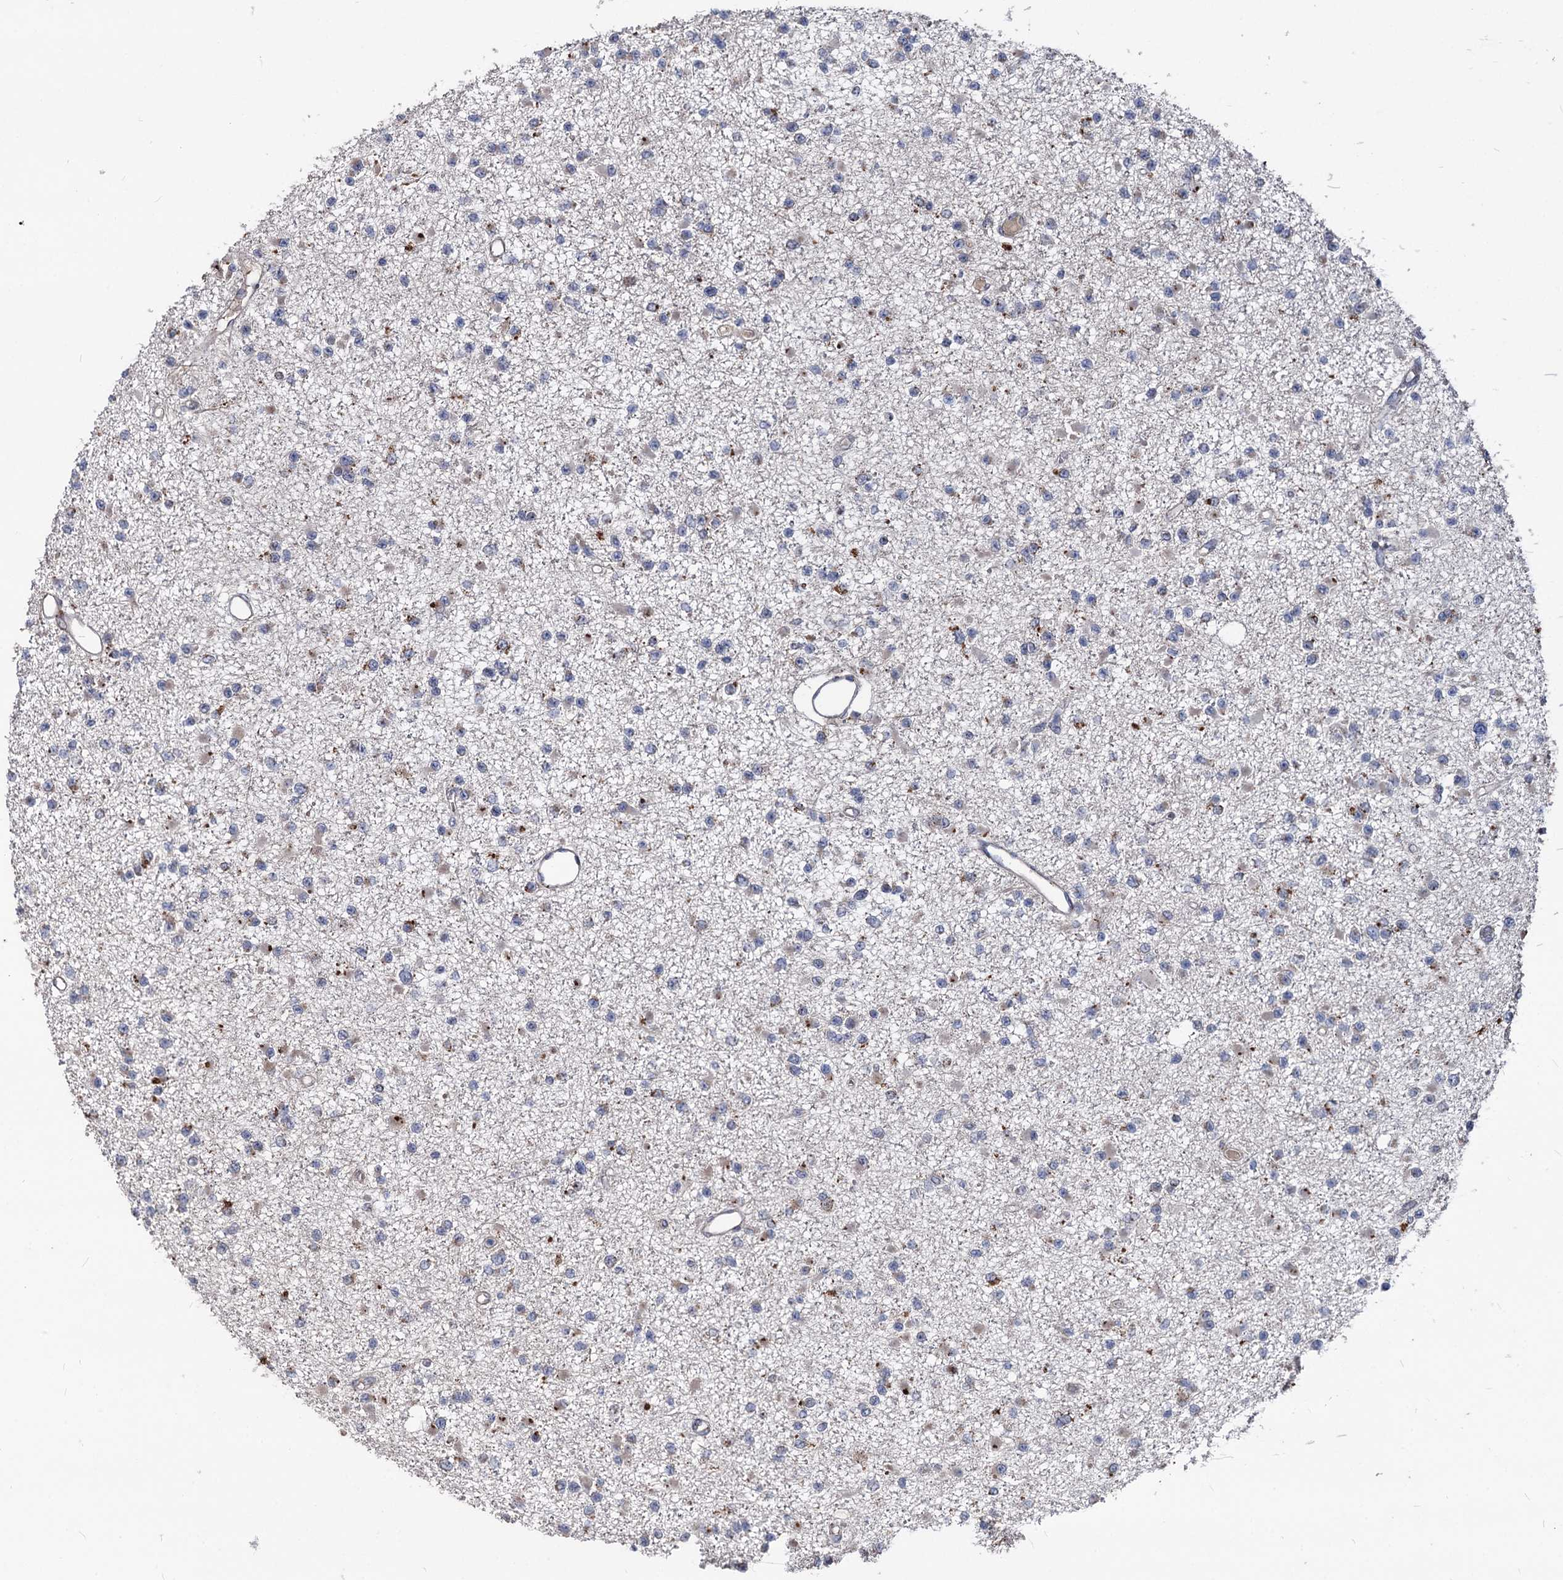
{"staining": {"intensity": "negative", "quantity": "none", "location": "none"}, "tissue": "glioma", "cell_type": "Tumor cells", "image_type": "cancer", "snomed": [{"axis": "morphology", "description": "Glioma, malignant, Low grade"}, {"axis": "topography", "description": "Brain"}], "caption": "This is a histopathology image of immunohistochemistry (IHC) staining of malignant glioma (low-grade), which shows no positivity in tumor cells.", "gene": "SMAGP", "patient": {"sex": "female", "age": 22}}